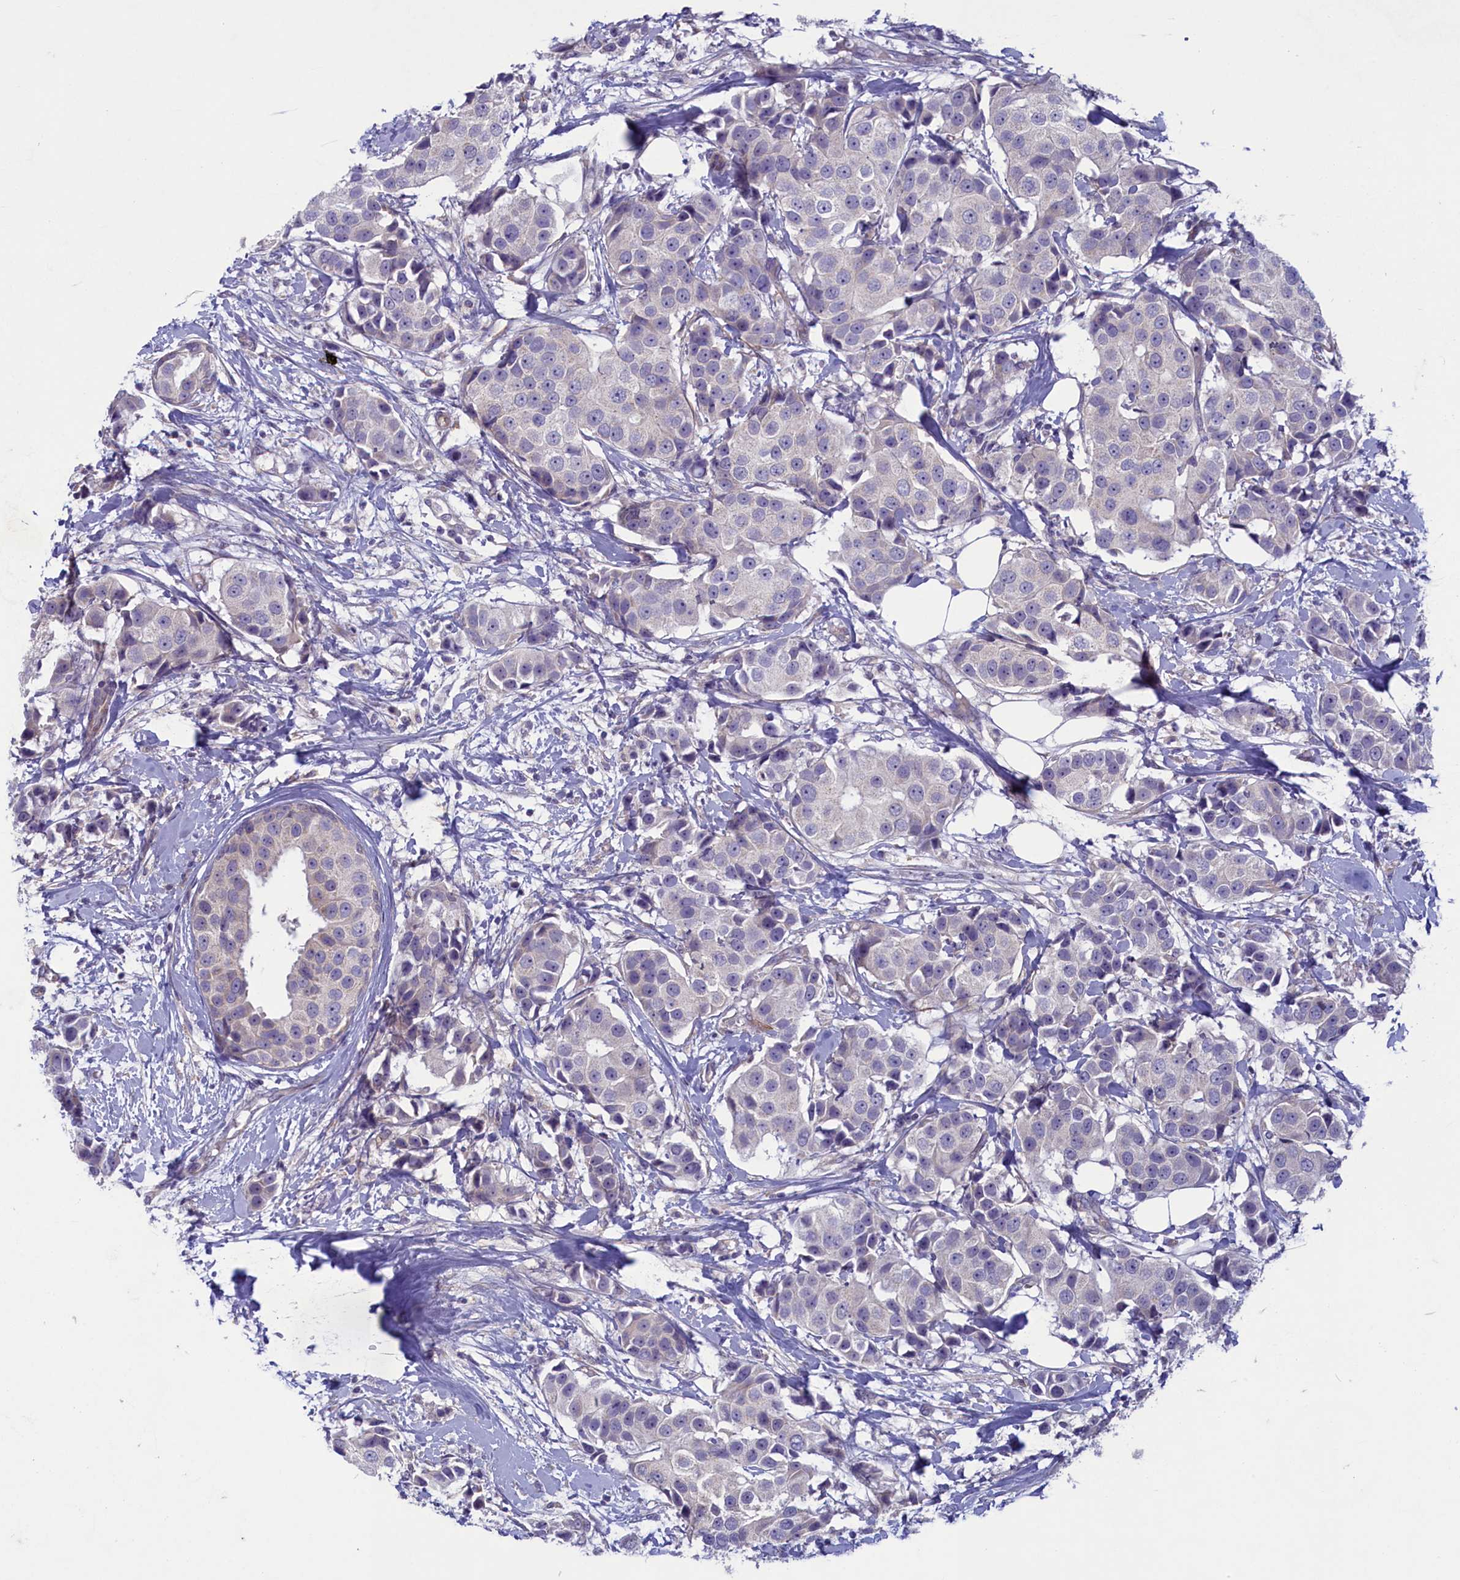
{"staining": {"intensity": "negative", "quantity": "none", "location": "none"}, "tissue": "breast cancer", "cell_type": "Tumor cells", "image_type": "cancer", "snomed": [{"axis": "morphology", "description": "Normal tissue, NOS"}, {"axis": "morphology", "description": "Duct carcinoma"}, {"axis": "topography", "description": "Breast"}], "caption": "DAB immunohistochemical staining of human breast cancer demonstrates no significant positivity in tumor cells.", "gene": "PLEKHG6", "patient": {"sex": "female", "age": 39}}